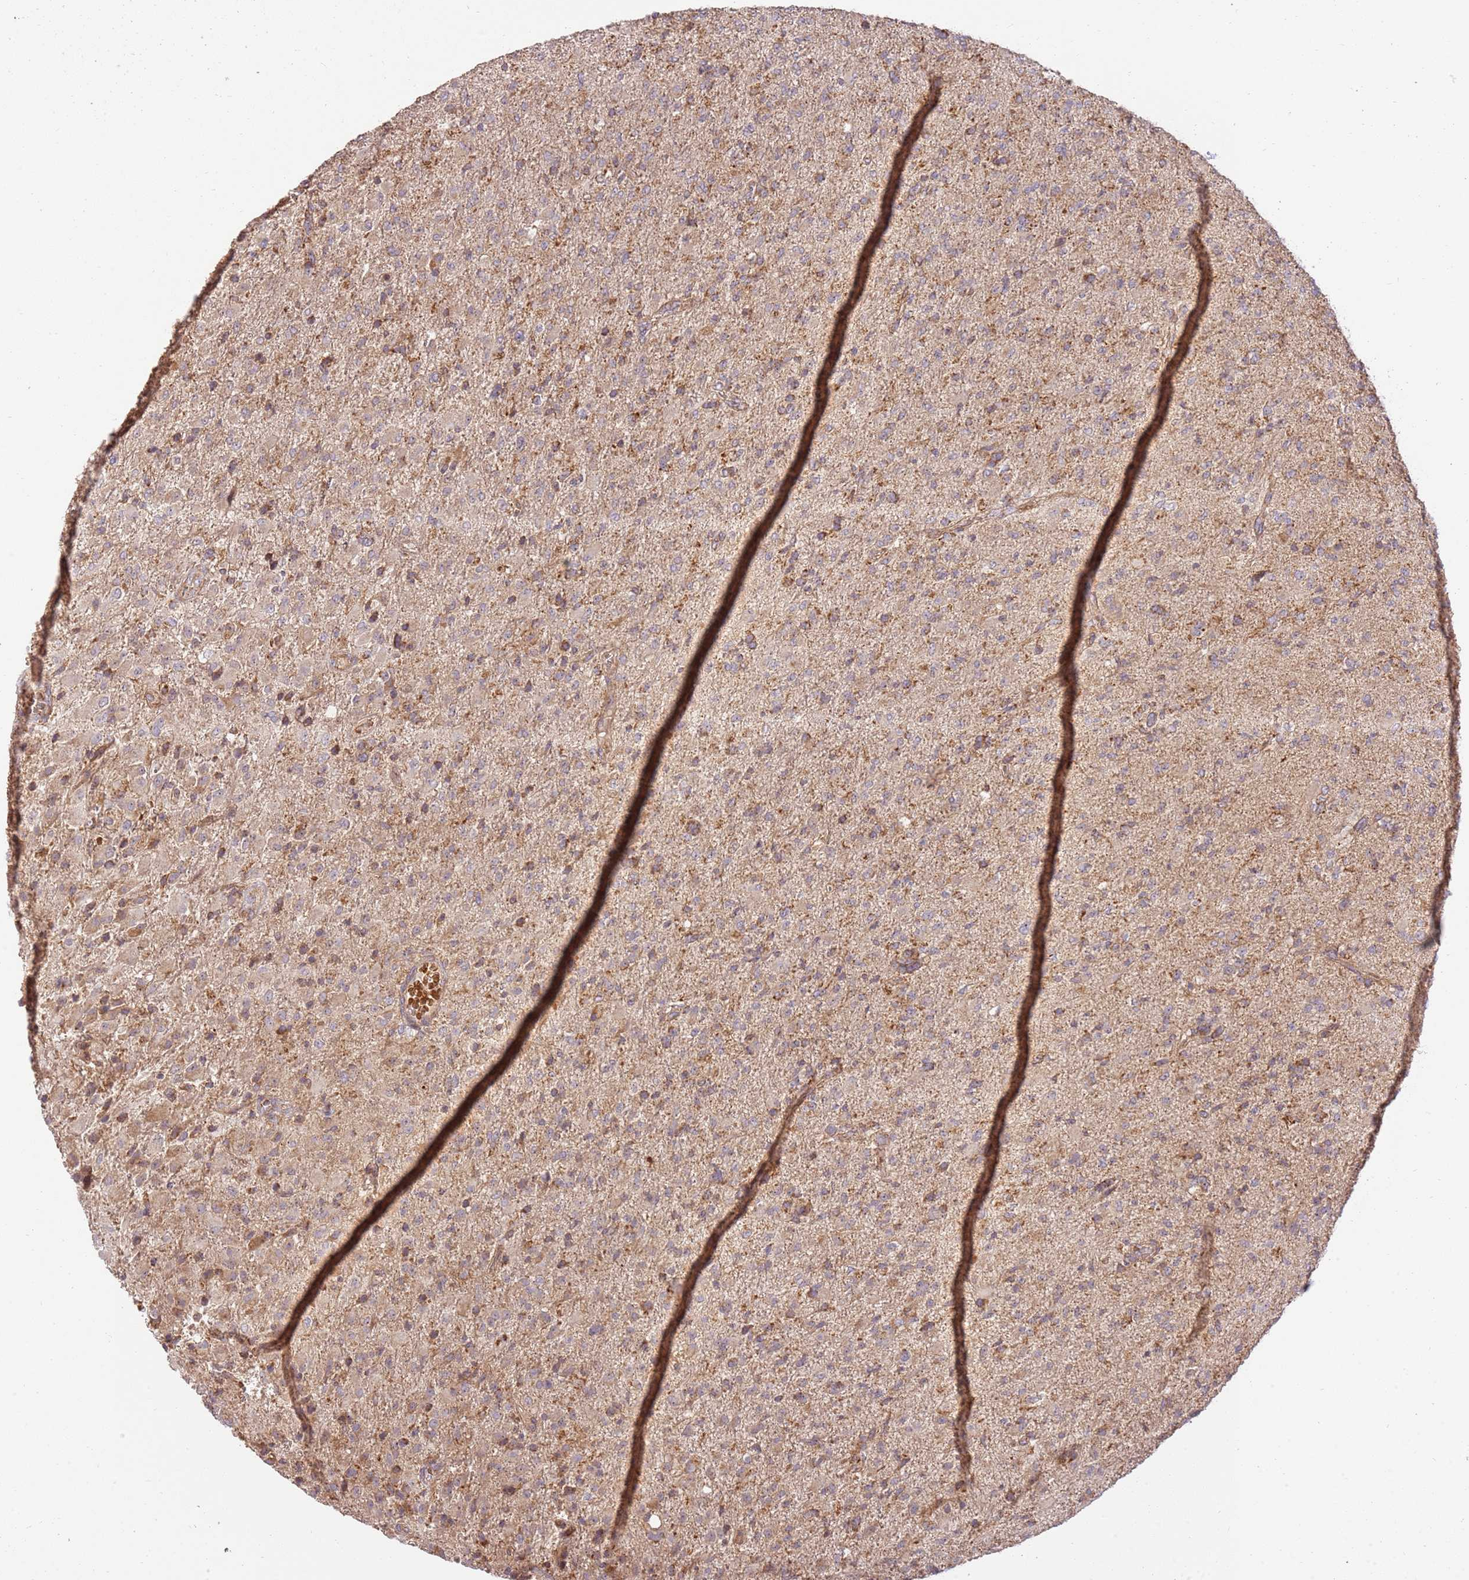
{"staining": {"intensity": "weak", "quantity": "25%-75%", "location": "cytoplasmic/membranous"}, "tissue": "glioma", "cell_type": "Tumor cells", "image_type": "cancer", "snomed": [{"axis": "morphology", "description": "Glioma, malignant, Low grade"}, {"axis": "topography", "description": "Brain"}], "caption": "Approximately 25%-75% of tumor cells in human malignant low-grade glioma demonstrate weak cytoplasmic/membranous protein staining as visualized by brown immunohistochemical staining.", "gene": "SPATA2L", "patient": {"sex": "male", "age": 65}}